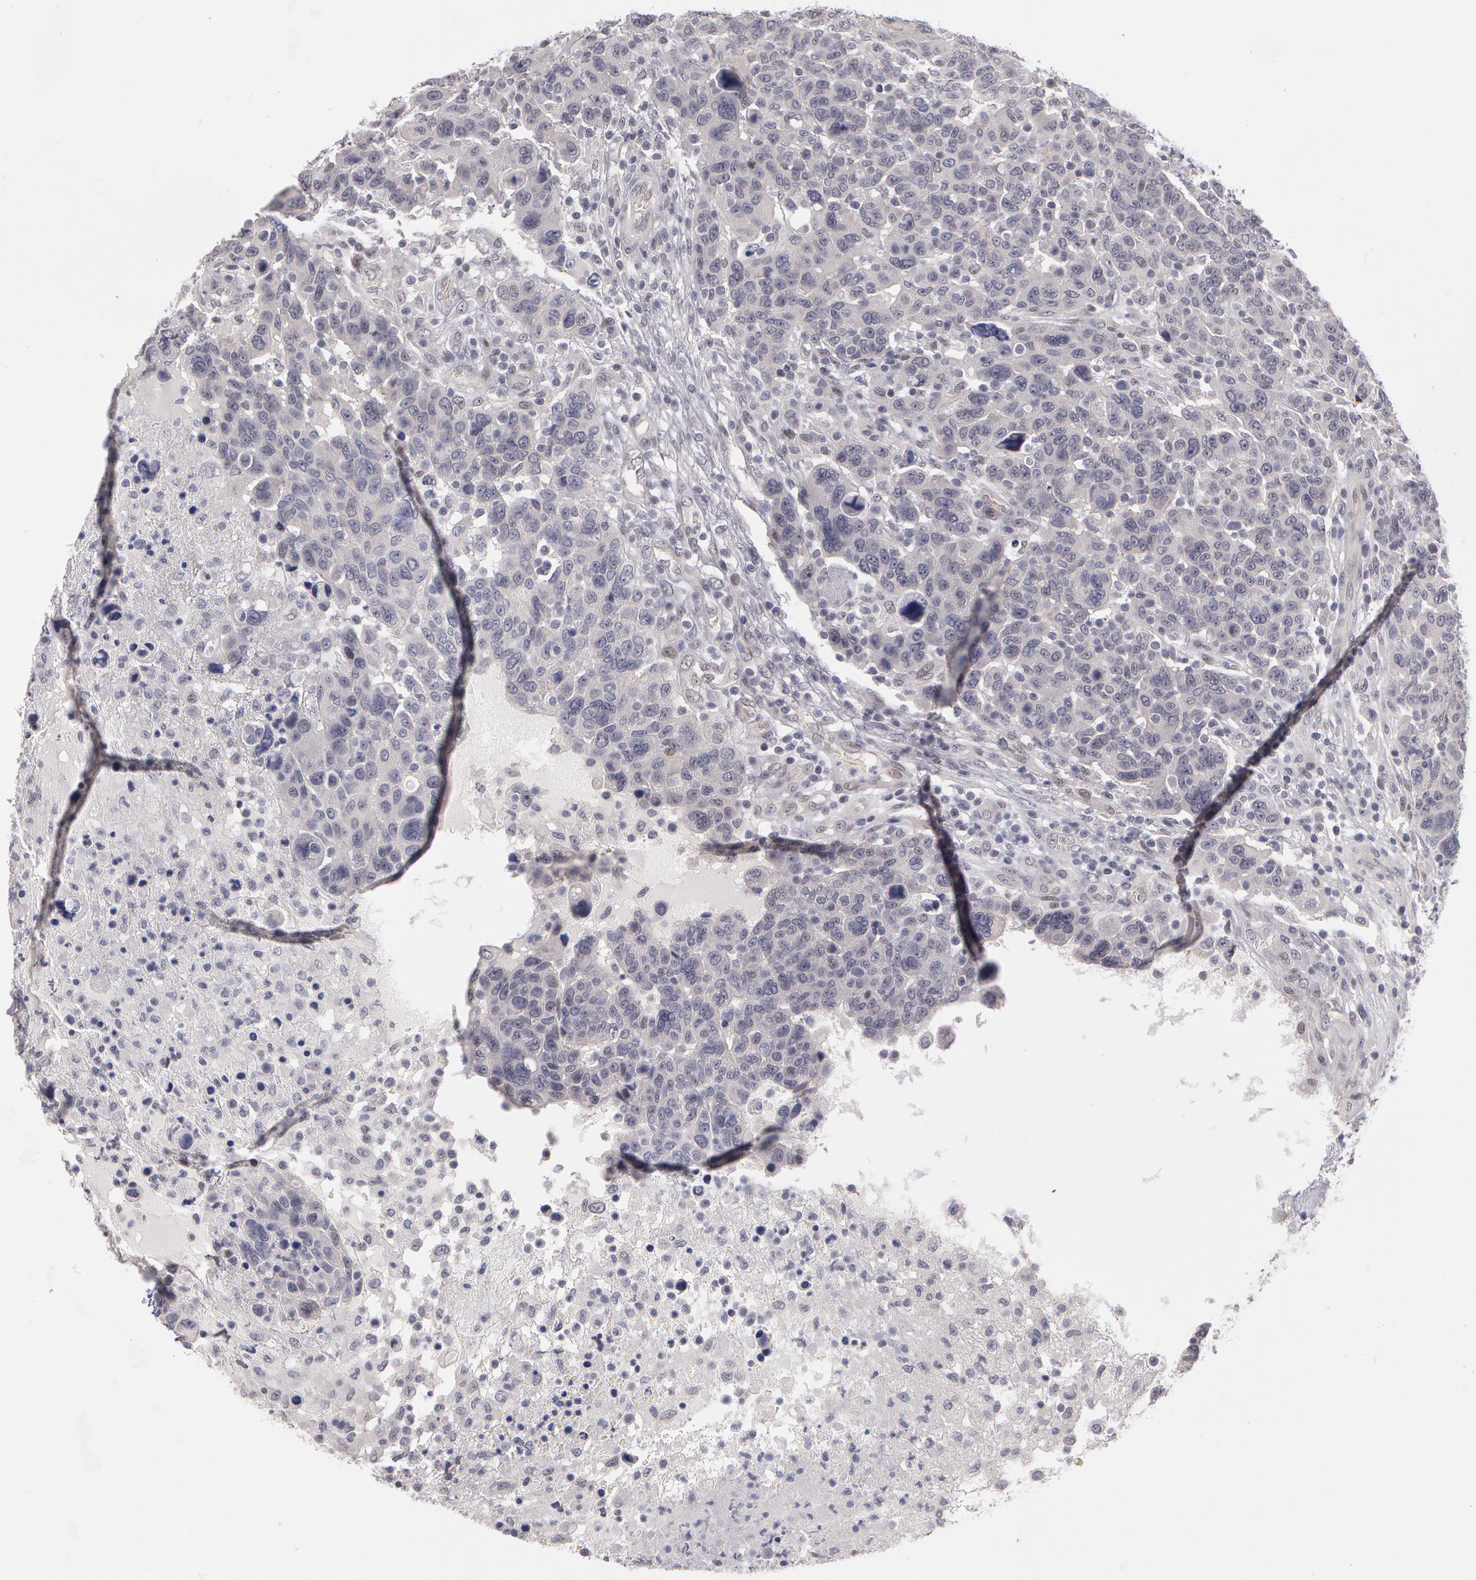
{"staining": {"intensity": "weak", "quantity": "<25%", "location": "nuclear"}, "tissue": "breast cancer", "cell_type": "Tumor cells", "image_type": "cancer", "snomed": [{"axis": "morphology", "description": "Duct carcinoma"}, {"axis": "topography", "description": "Breast"}], "caption": "A high-resolution micrograph shows IHC staining of breast infiltrating ductal carcinoma, which reveals no significant expression in tumor cells.", "gene": "PRICKLE1", "patient": {"sex": "female", "age": 37}}